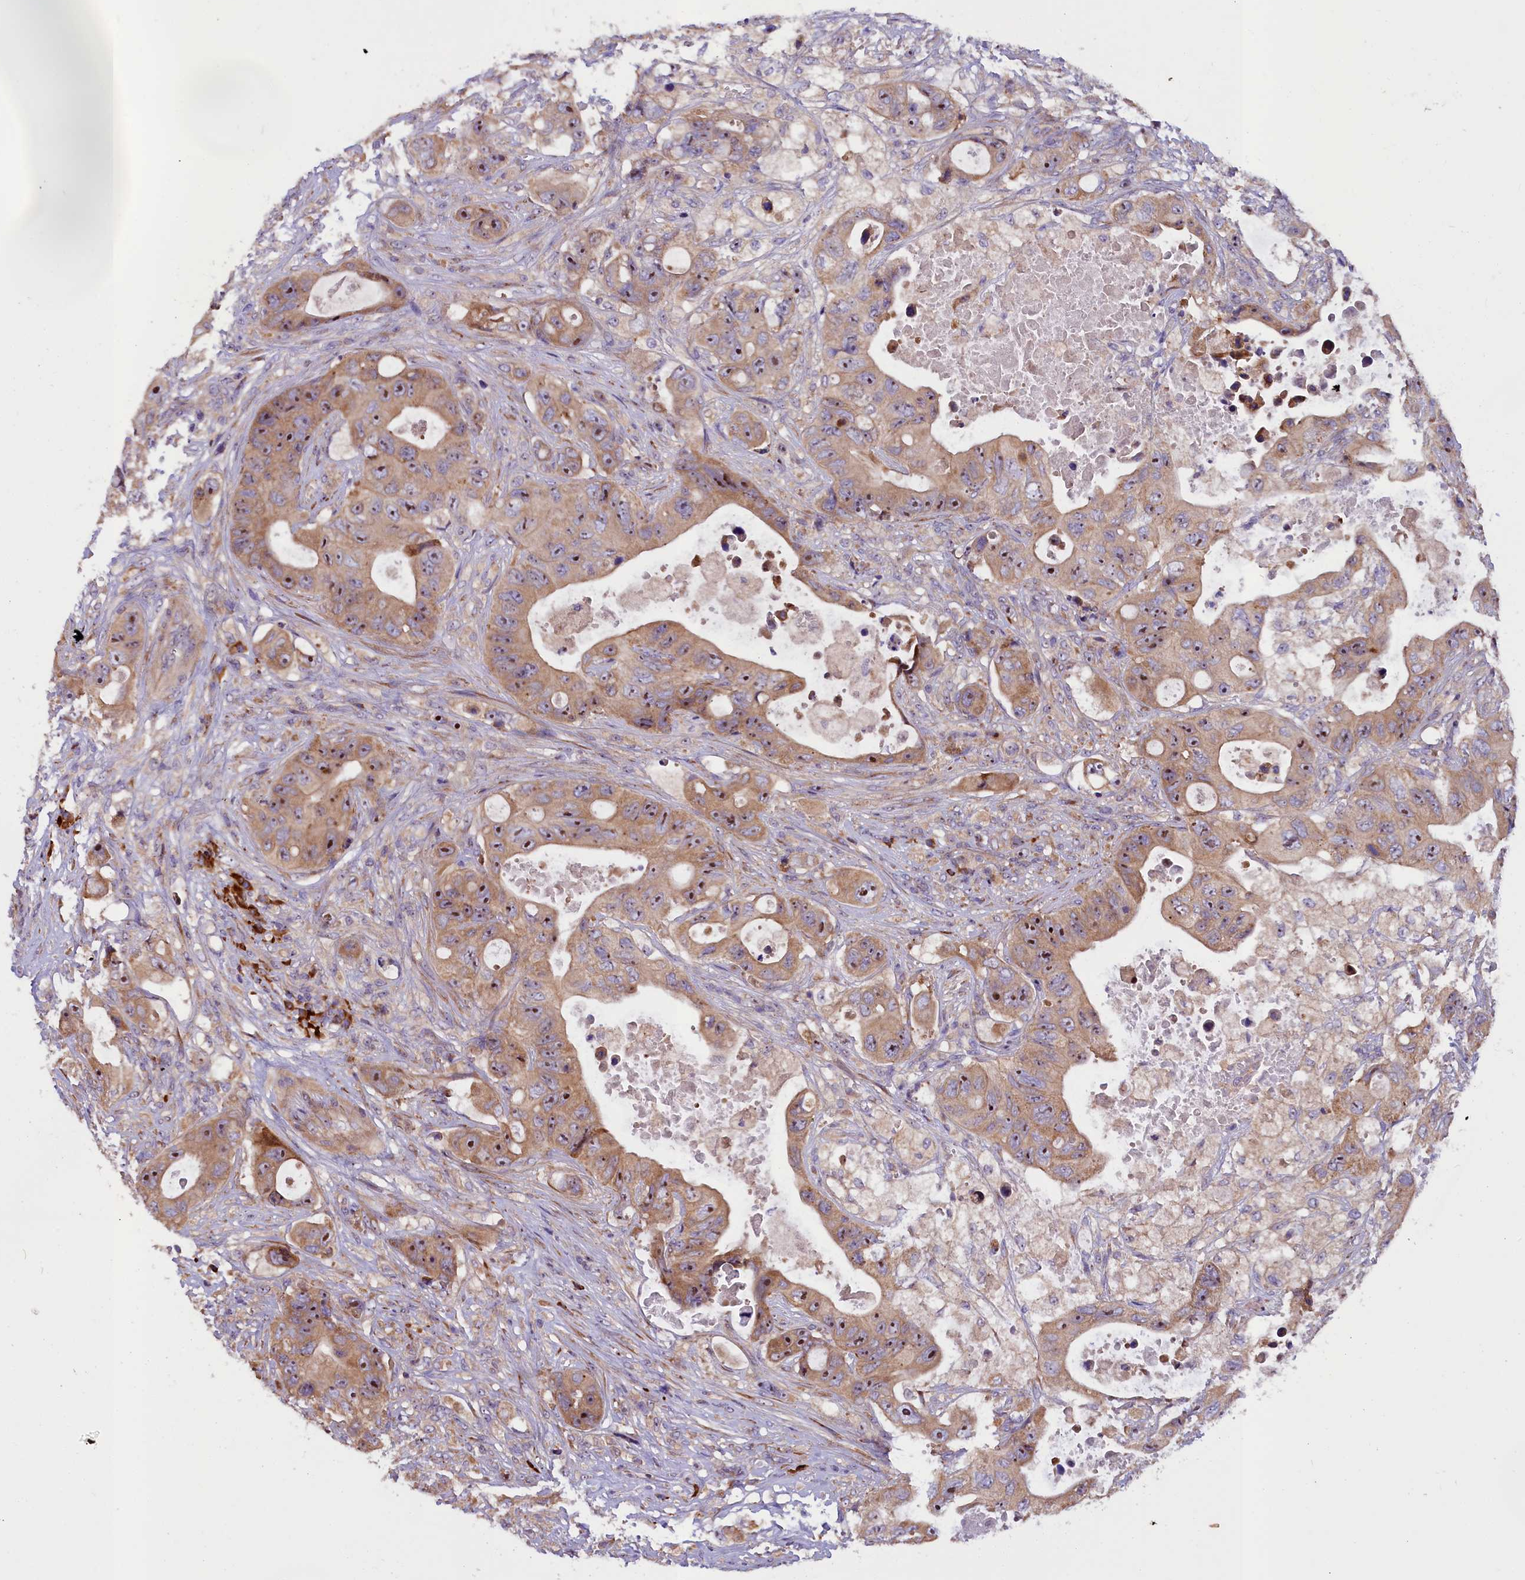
{"staining": {"intensity": "moderate", "quantity": ">75%", "location": "cytoplasmic/membranous,nuclear"}, "tissue": "colorectal cancer", "cell_type": "Tumor cells", "image_type": "cancer", "snomed": [{"axis": "morphology", "description": "Adenocarcinoma, NOS"}, {"axis": "topography", "description": "Colon"}], "caption": "A photomicrograph showing moderate cytoplasmic/membranous and nuclear staining in about >75% of tumor cells in adenocarcinoma (colorectal), as visualized by brown immunohistochemical staining.", "gene": "FRY", "patient": {"sex": "female", "age": 46}}